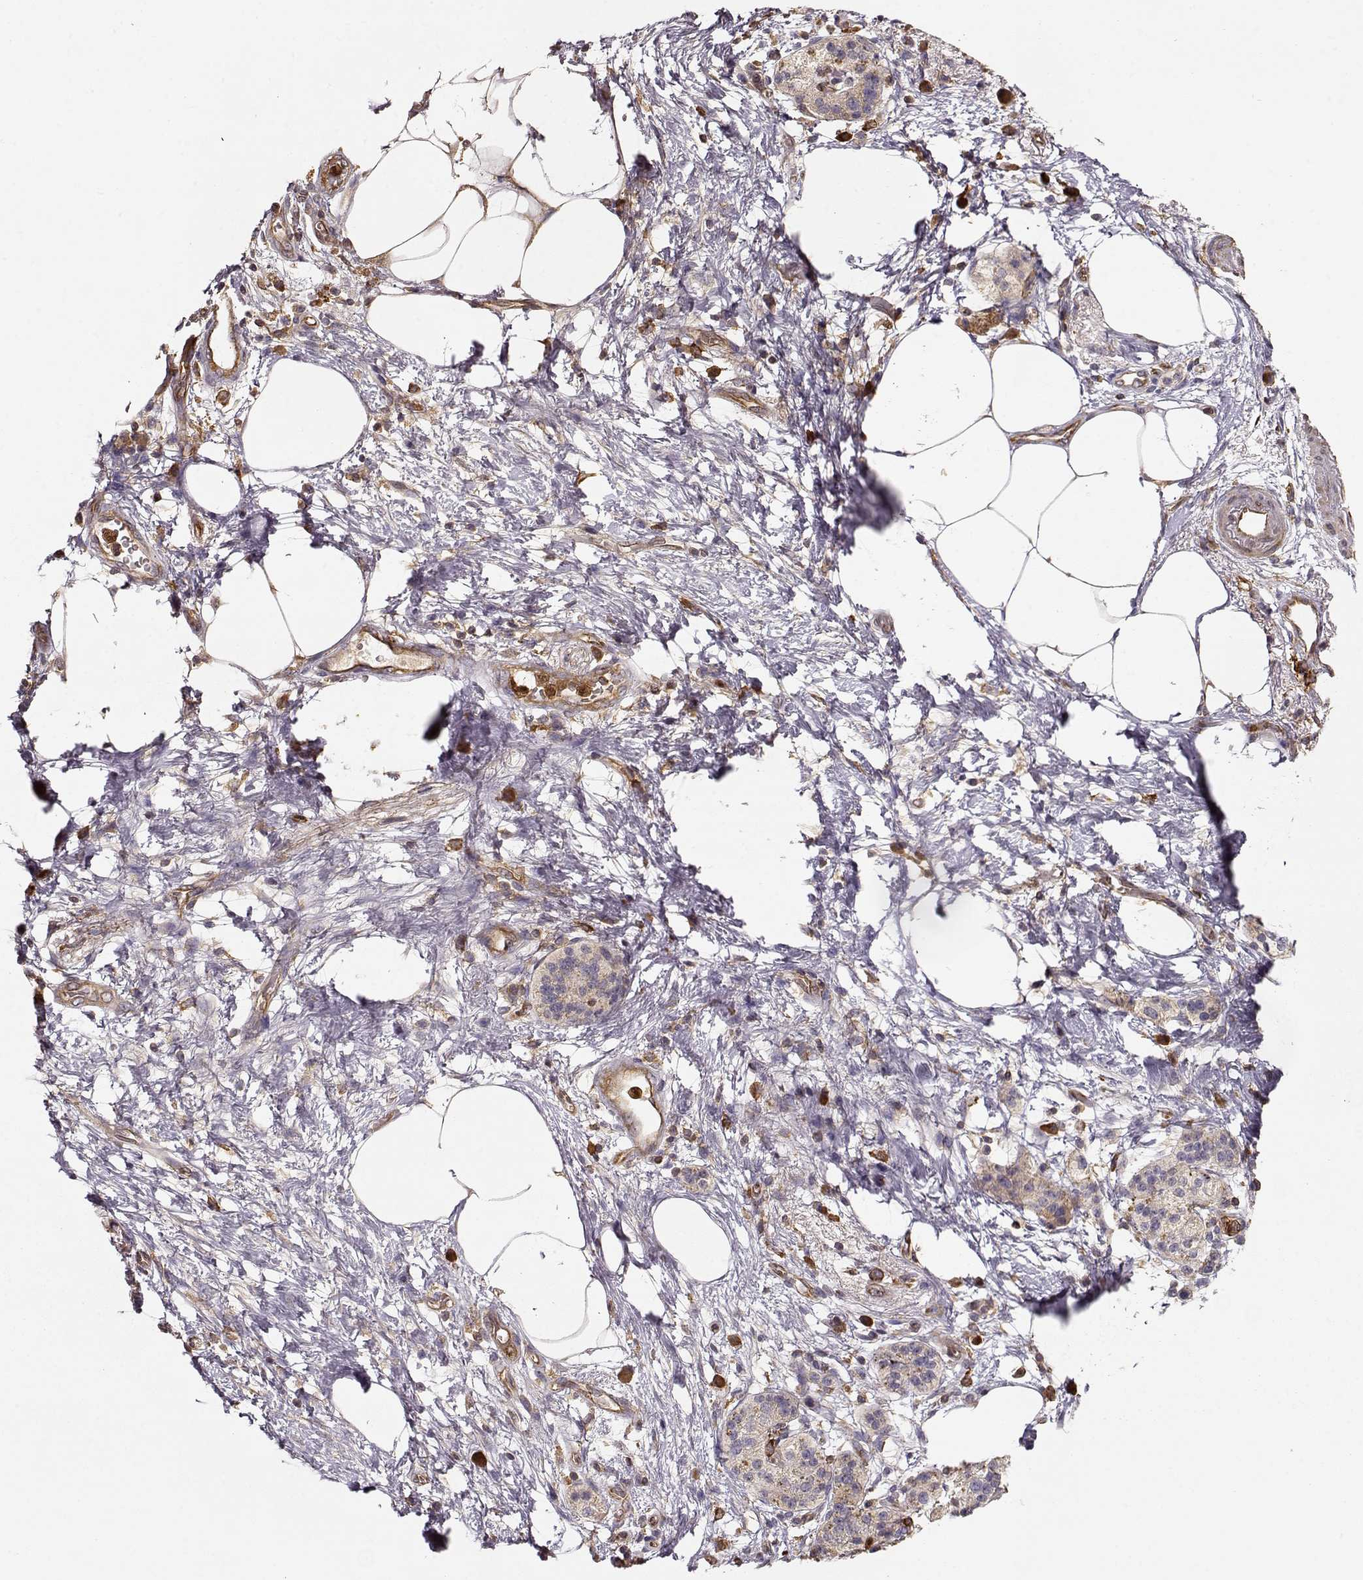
{"staining": {"intensity": "weak", "quantity": ">75%", "location": "cytoplasmic/membranous"}, "tissue": "pancreatic cancer", "cell_type": "Tumor cells", "image_type": "cancer", "snomed": [{"axis": "morphology", "description": "Adenocarcinoma, NOS"}, {"axis": "topography", "description": "Pancreas"}], "caption": "Brown immunohistochemical staining in adenocarcinoma (pancreatic) reveals weak cytoplasmic/membranous positivity in approximately >75% of tumor cells.", "gene": "ARHGEF2", "patient": {"sex": "female", "age": 72}}